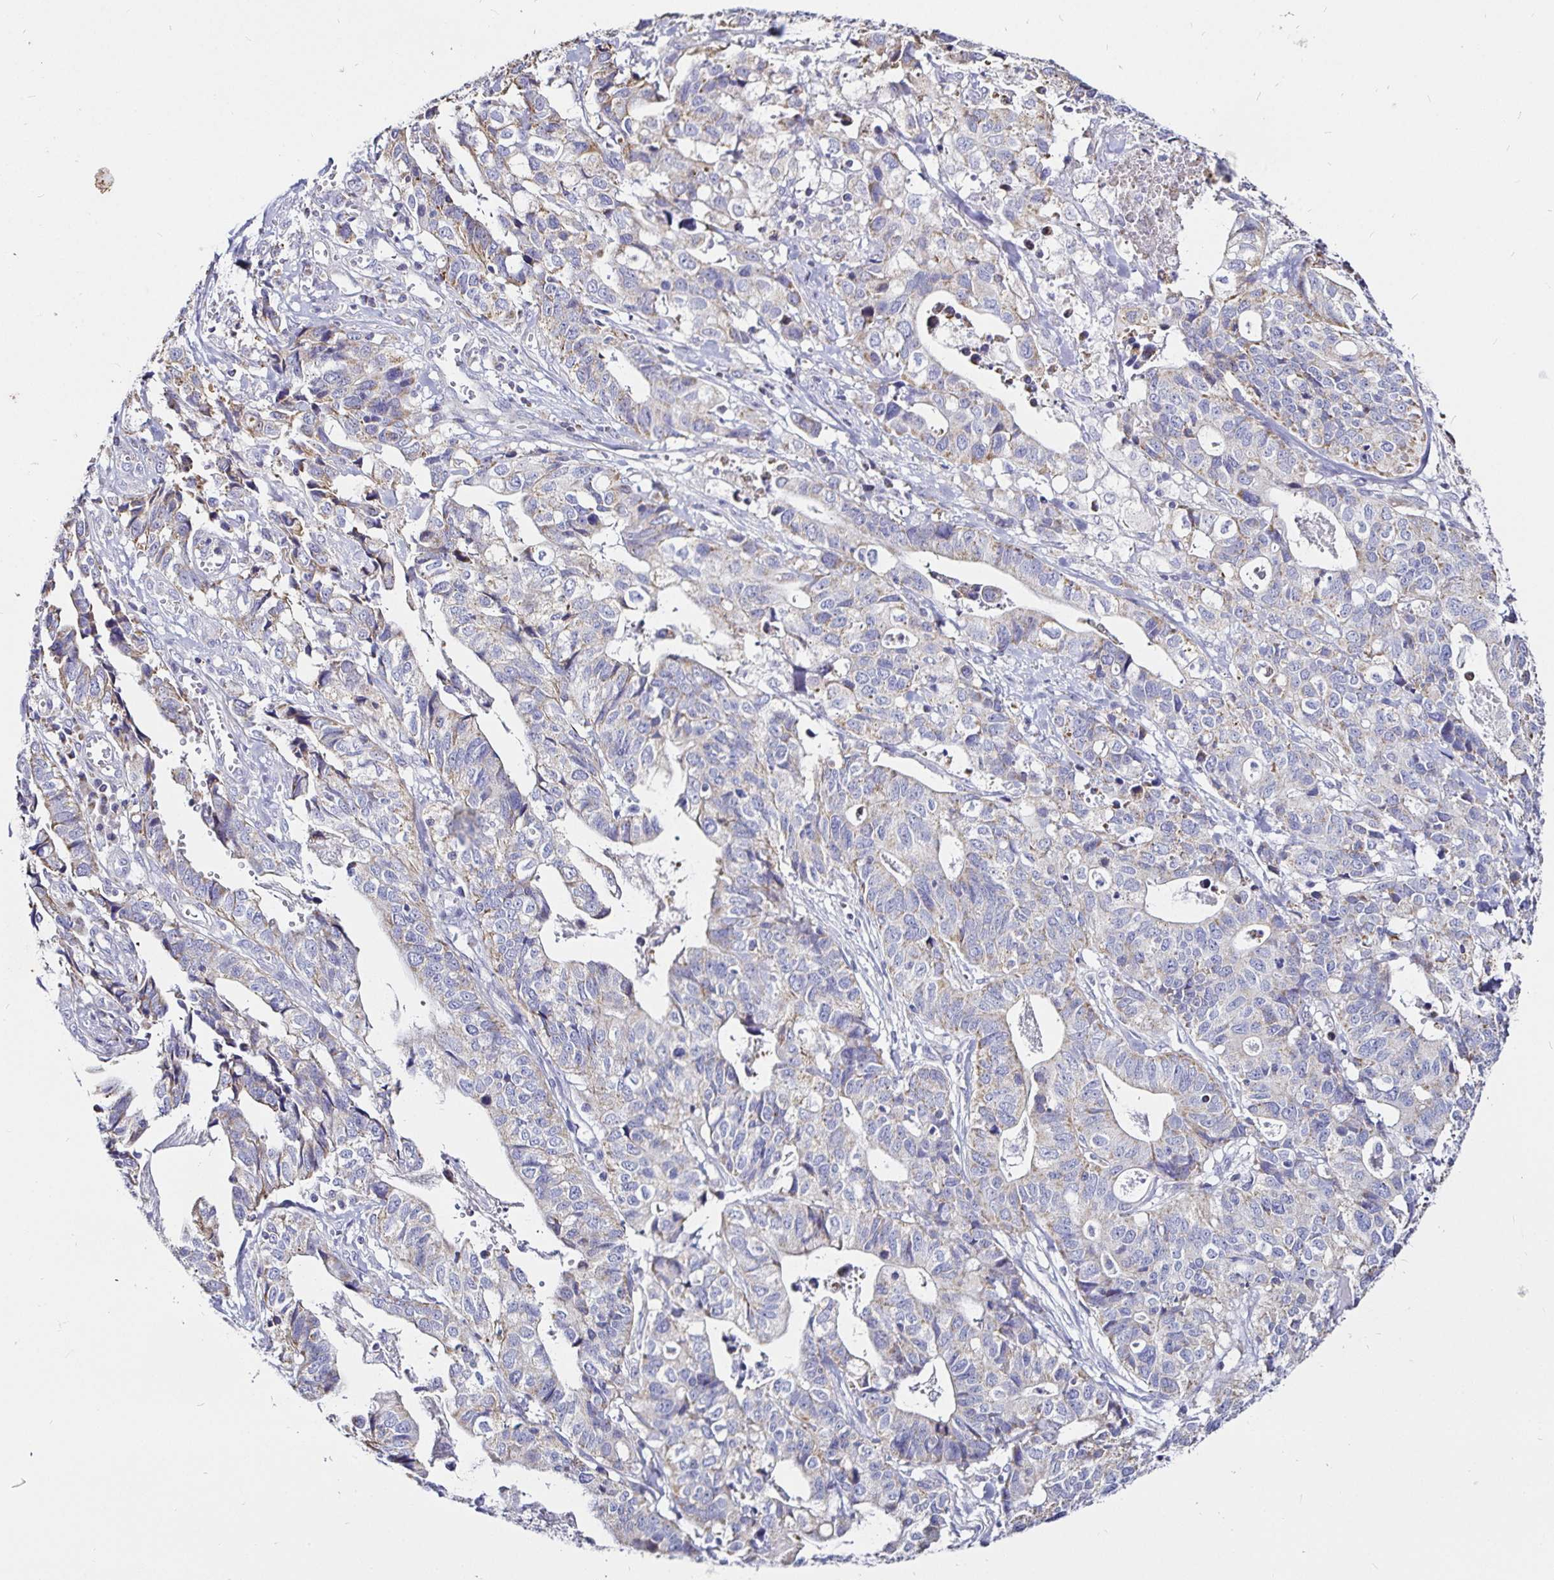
{"staining": {"intensity": "weak", "quantity": "<25%", "location": "cytoplasmic/membranous"}, "tissue": "stomach cancer", "cell_type": "Tumor cells", "image_type": "cancer", "snomed": [{"axis": "morphology", "description": "Adenocarcinoma, NOS"}, {"axis": "topography", "description": "Stomach, upper"}], "caption": "The photomicrograph reveals no staining of tumor cells in adenocarcinoma (stomach).", "gene": "PGAM2", "patient": {"sex": "female", "age": 67}}